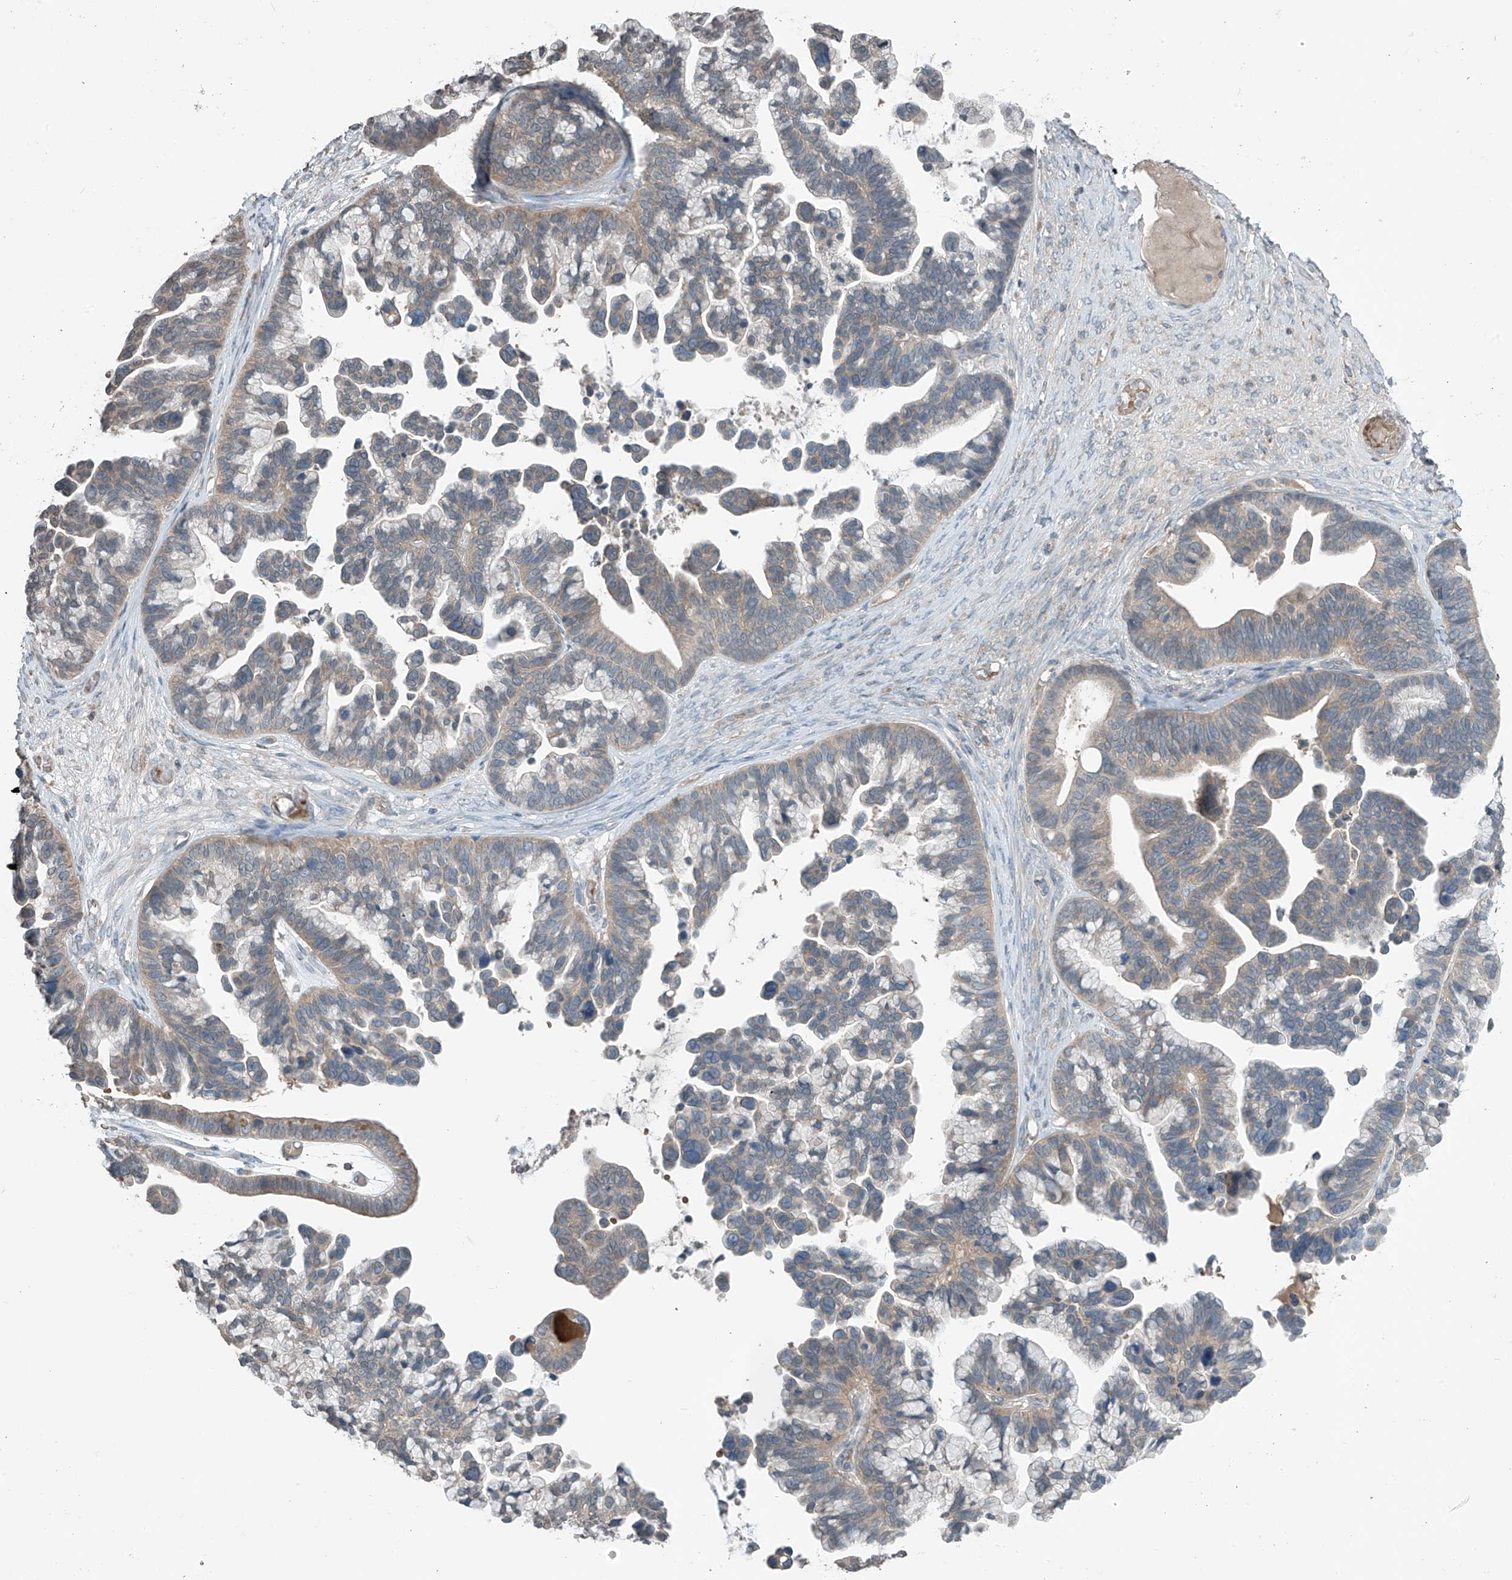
{"staining": {"intensity": "weak", "quantity": "25%-75%", "location": "cytoplasmic/membranous"}, "tissue": "ovarian cancer", "cell_type": "Tumor cells", "image_type": "cancer", "snomed": [{"axis": "morphology", "description": "Cystadenocarcinoma, serous, NOS"}, {"axis": "topography", "description": "Ovary"}], "caption": "This is an image of immunohistochemistry (IHC) staining of ovarian cancer, which shows weak expression in the cytoplasmic/membranous of tumor cells.", "gene": "HOXA11", "patient": {"sex": "female", "age": 56}}